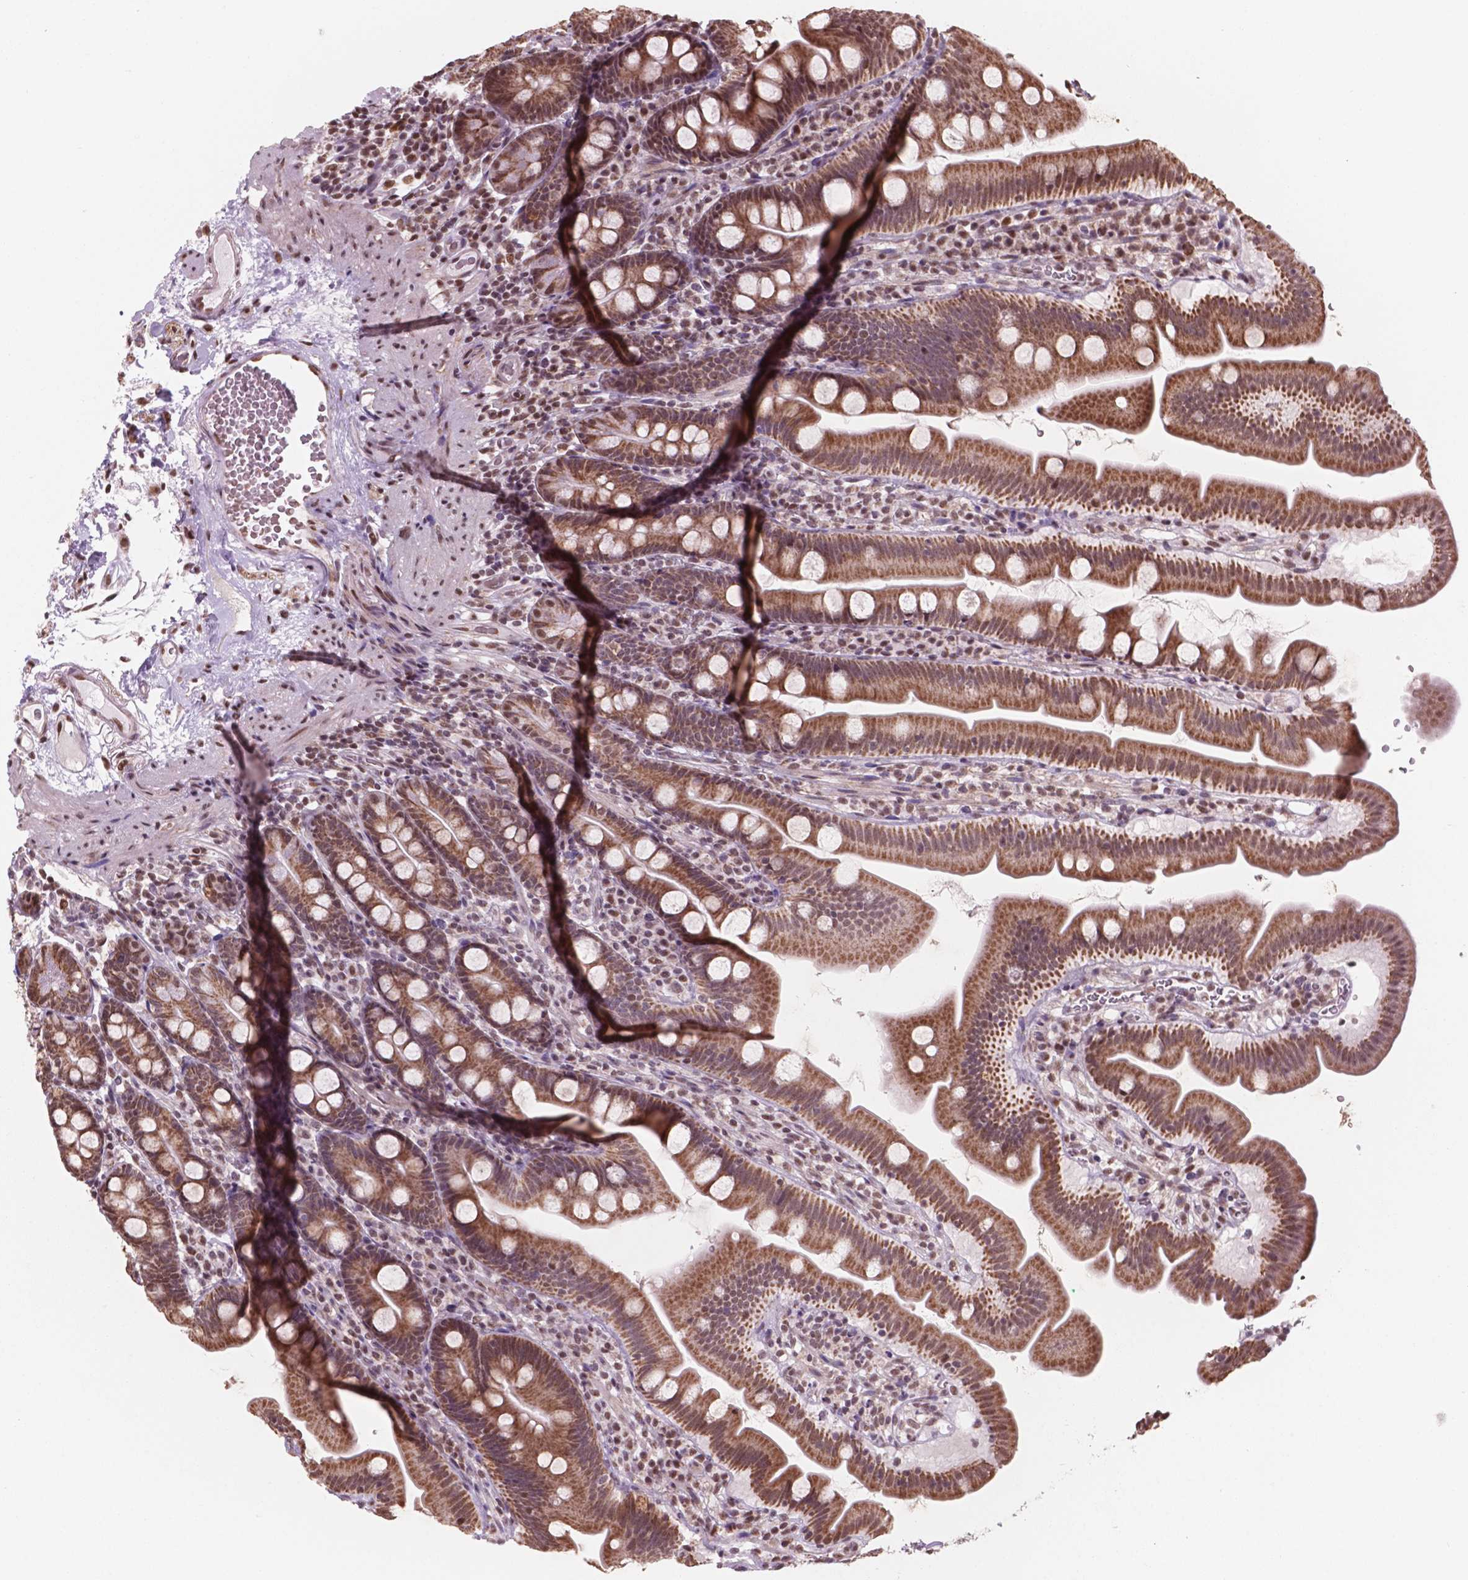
{"staining": {"intensity": "moderate", "quantity": ">75%", "location": "cytoplasmic/membranous,nuclear"}, "tissue": "duodenum", "cell_type": "Glandular cells", "image_type": "normal", "snomed": [{"axis": "morphology", "description": "Normal tissue, NOS"}, {"axis": "topography", "description": "Duodenum"}], "caption": "The image demonstrates a brown stain indicating the presence of a protein in the cytoplasmic/membranous,nuclear of glandular cells in duodenum. Nuclei are stained in blue.", "gene": "NDUFA10", "patient": {"sex": "female", "age": 67}}